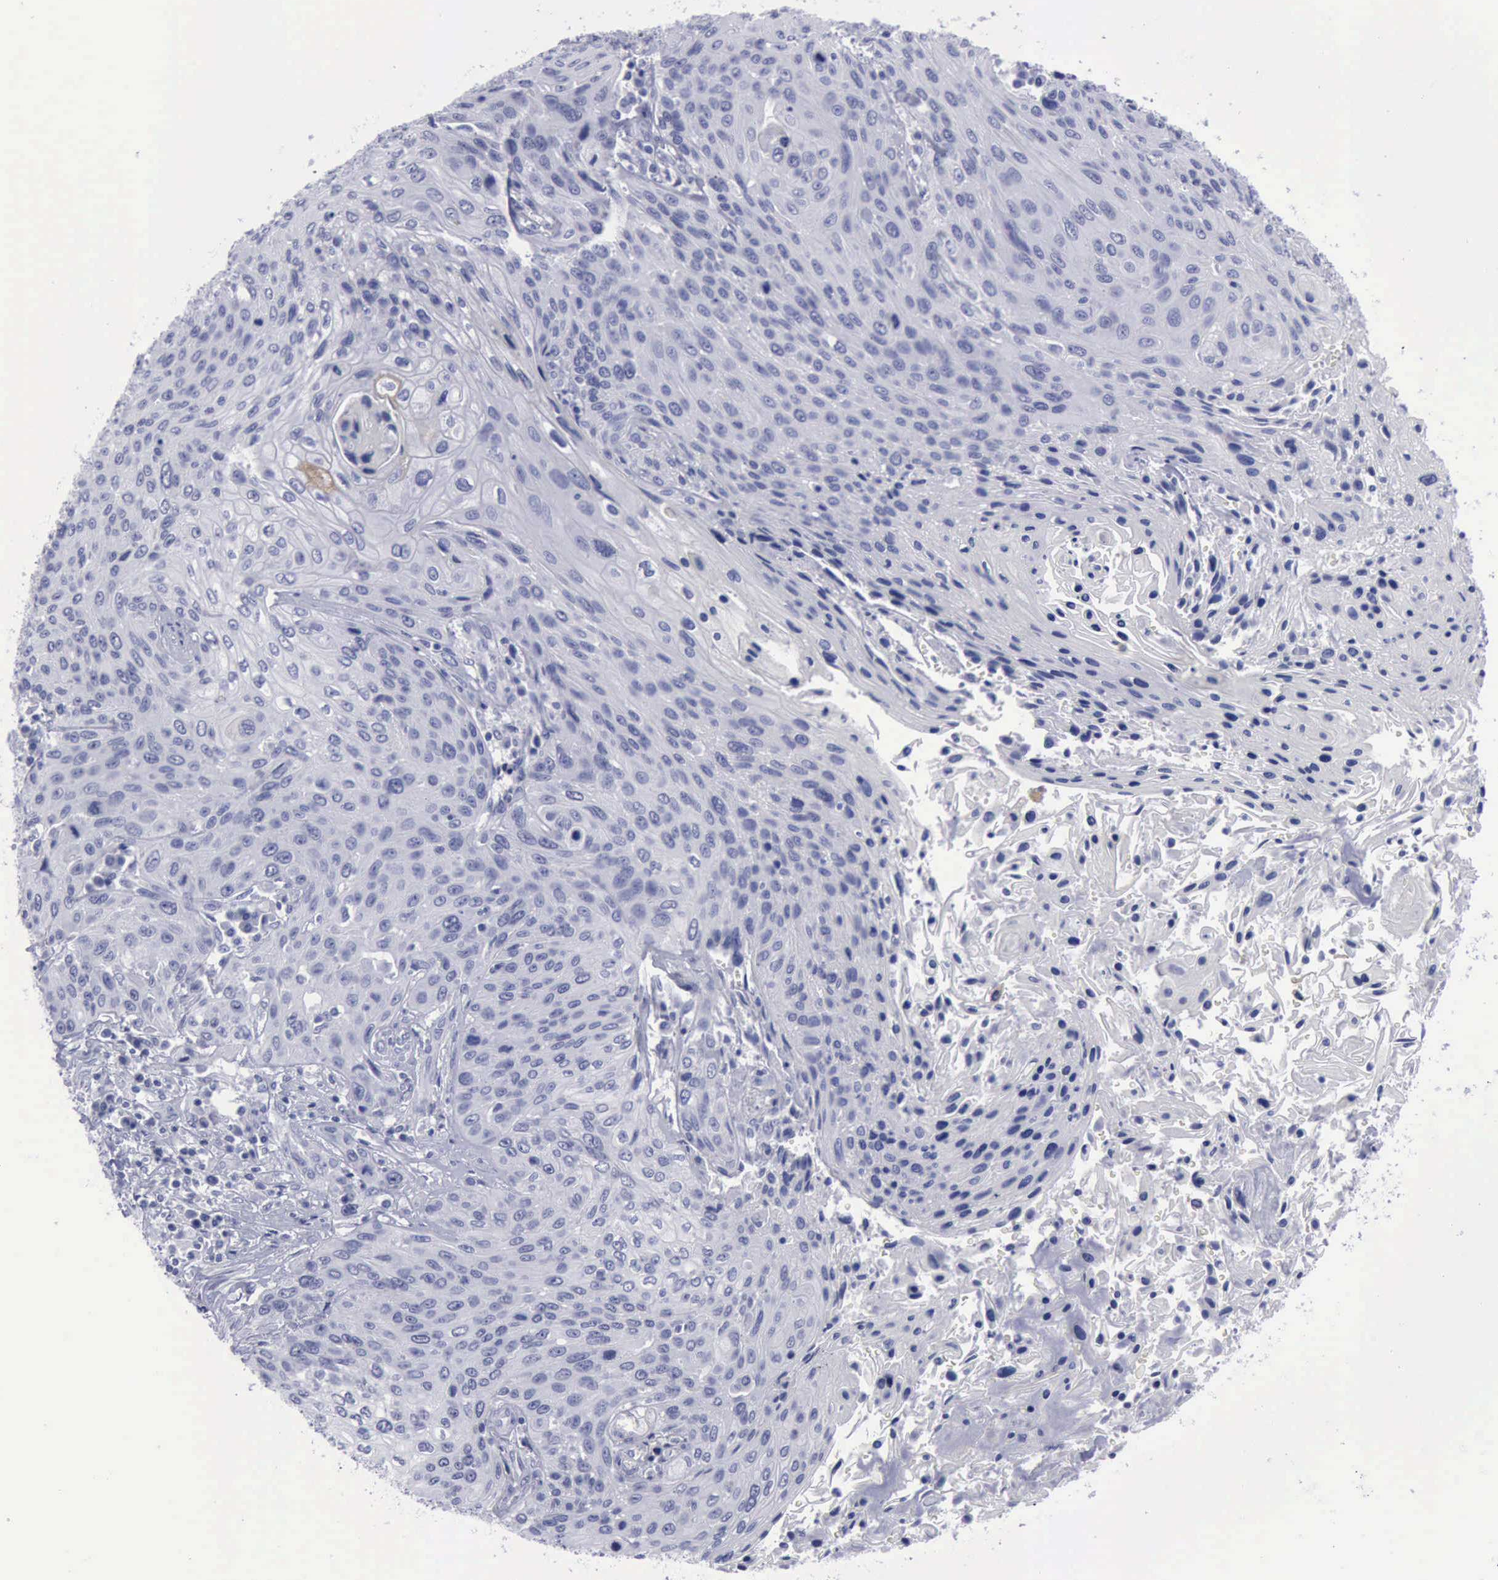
{"staining": {"intensity": "negative", "quantity": "none", "location": "none"}, "tissue": "cervical cancer", "cell_type": "Tumor cells", "image_type": "cancer", "snomed": [{"axis": "morphology", "description": "Squamous cell carcinoma, NOS"}, {"axis": "topography", "description": "Cervix"}], "caption": "A high-resolution histopathology image shows immunohistochemistry (IHC) staining of cervical cancer, which demonstrates no significant positivity in tumor cells.", "gene": "KRT13", "patient": {"sex": "female", "age": 32}}